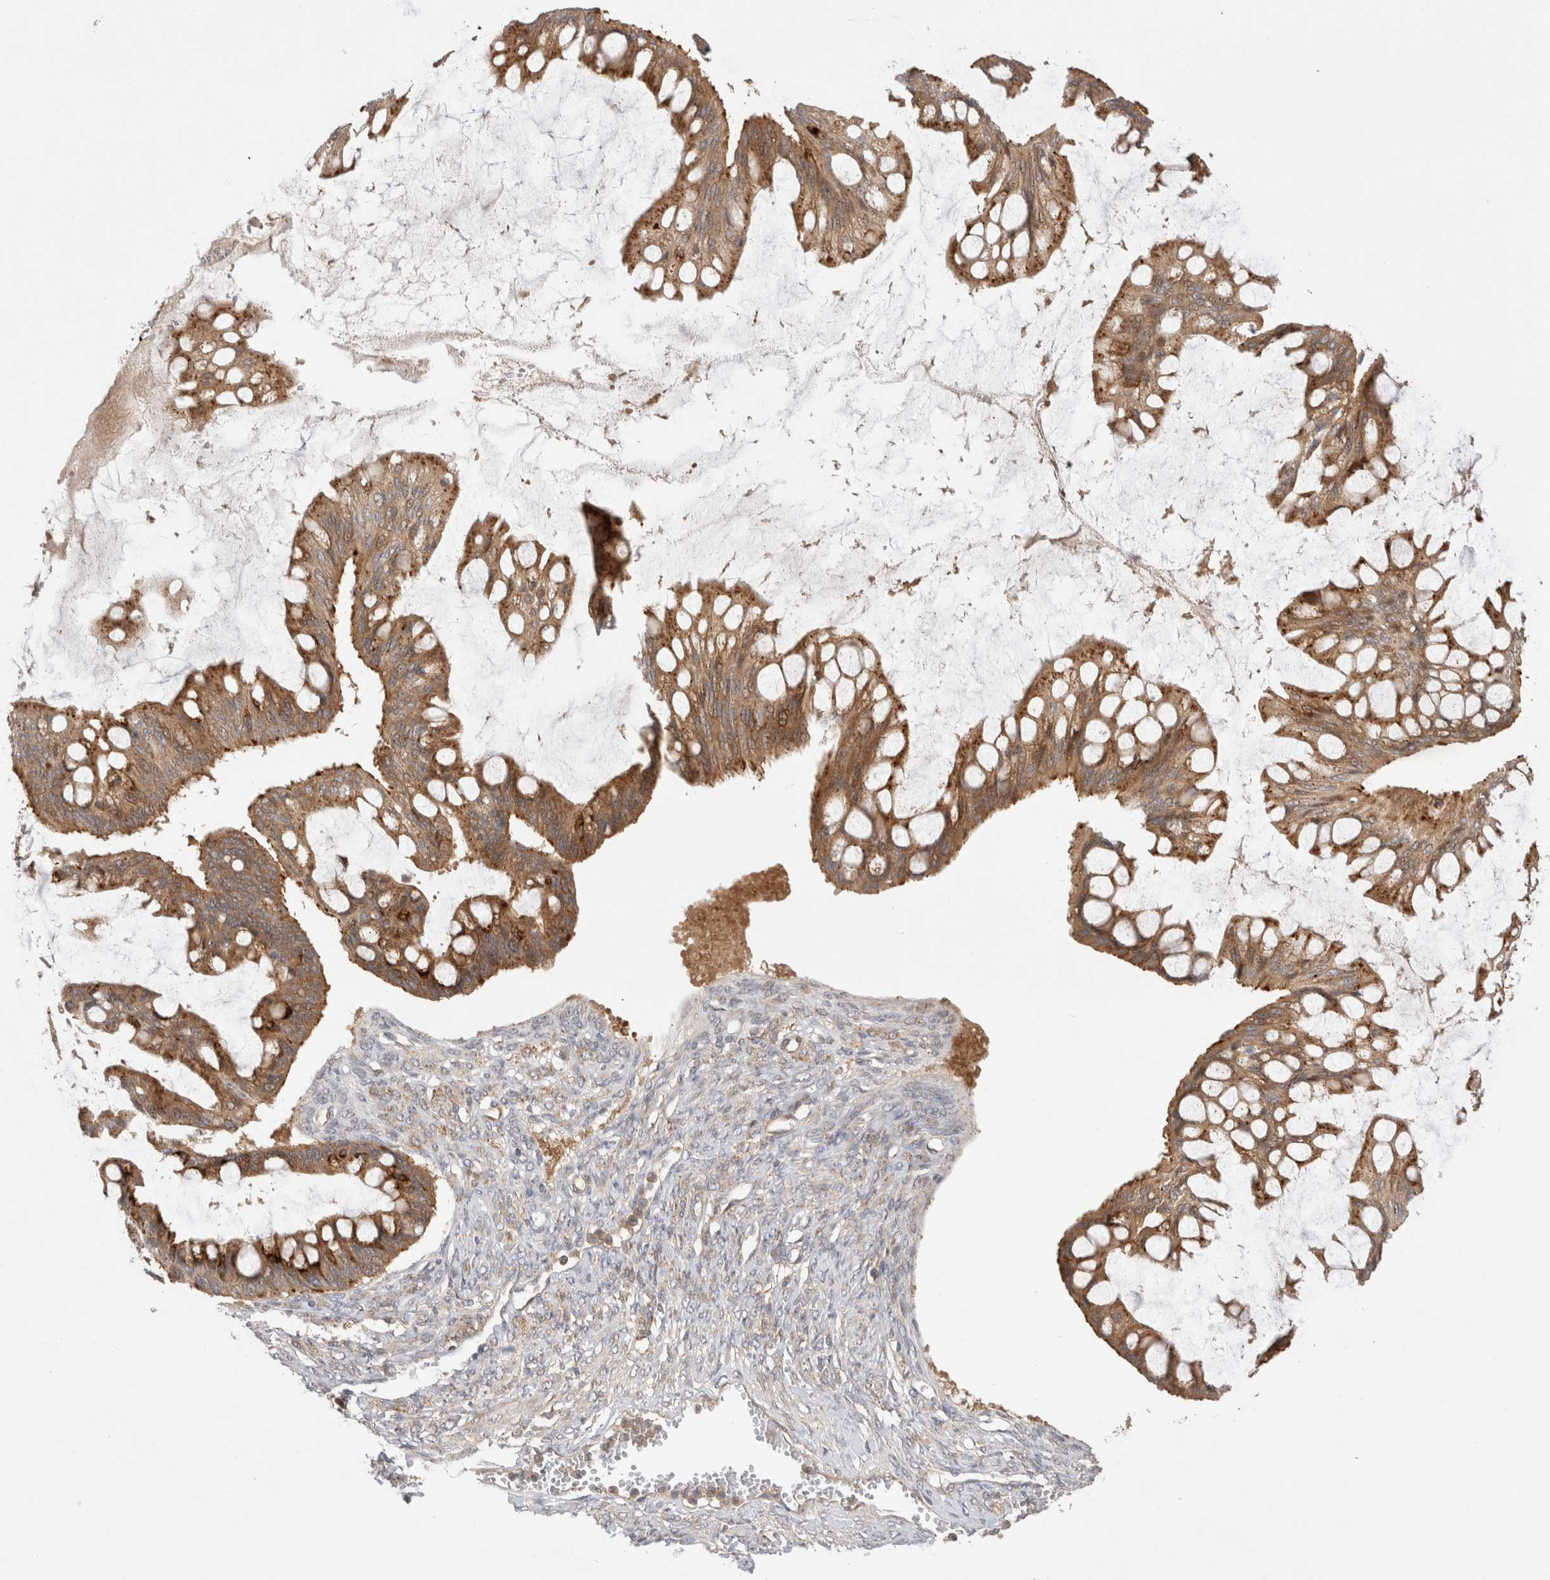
{"staining": {"intensity": "moderate", "quantity": ">75%", "location": "cytoplasmic/membranous"}, "tissue": "ovarian cancer", "cell_type": "Tumor cells", "image_type": "cancer", "snomed": [{"axis": "morphology", "description": "Cystadenocarcinoma, mucinous, NOS"}, {"axis": "topography", "description": "Ovary"}], "caption": "This micrograph demonstrates IHC staining of human ovarian mucinous cystadenocarcinoma, with medium moderate cytoplasmic/membranous positivity in approximately >75% of tumor cells.", "gene": "VPS28", "patient": {"sex": "female", "age": 73}}